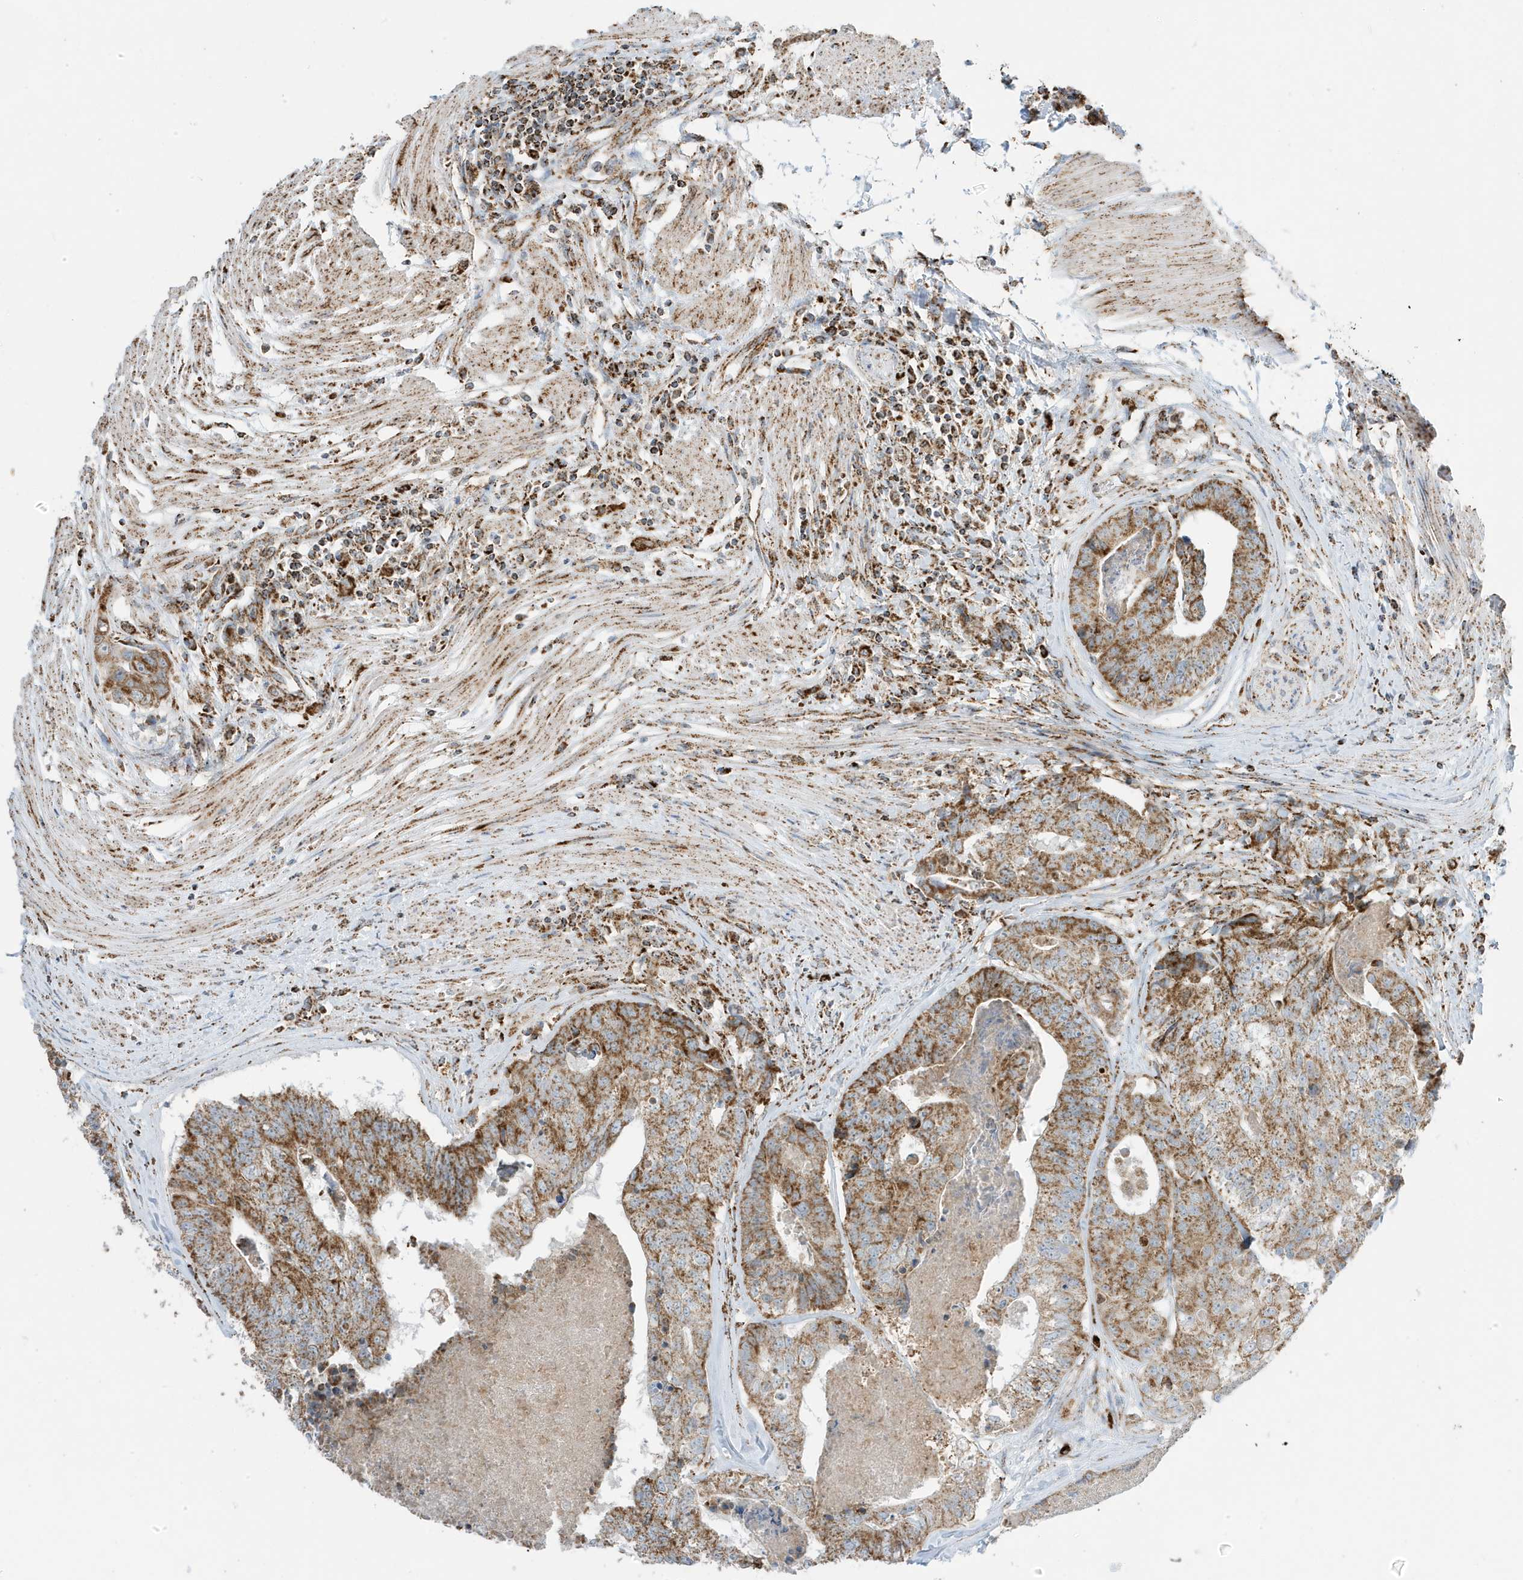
{"staining": {"intensity": "moderate", "quantity": ">75%", "location": "cytoplasmic/membranous"}, "tissue": "colorectal cancer", "cell_type": "Tumor cells", "image_type": "cancer", "snomed": [{"axis": "morphology", "description": "Adenocarcinoma, NOS"}, {"axis": "topography", "description": "Colon"}], "caption": "Colorectal cancer stained with a brown dye displays moderate cytoplasmic/membranous positive positivity in about >75% of tumor cells.", "gene": "ATP5ME", "patient": {"sex": "female", "age": 67}}